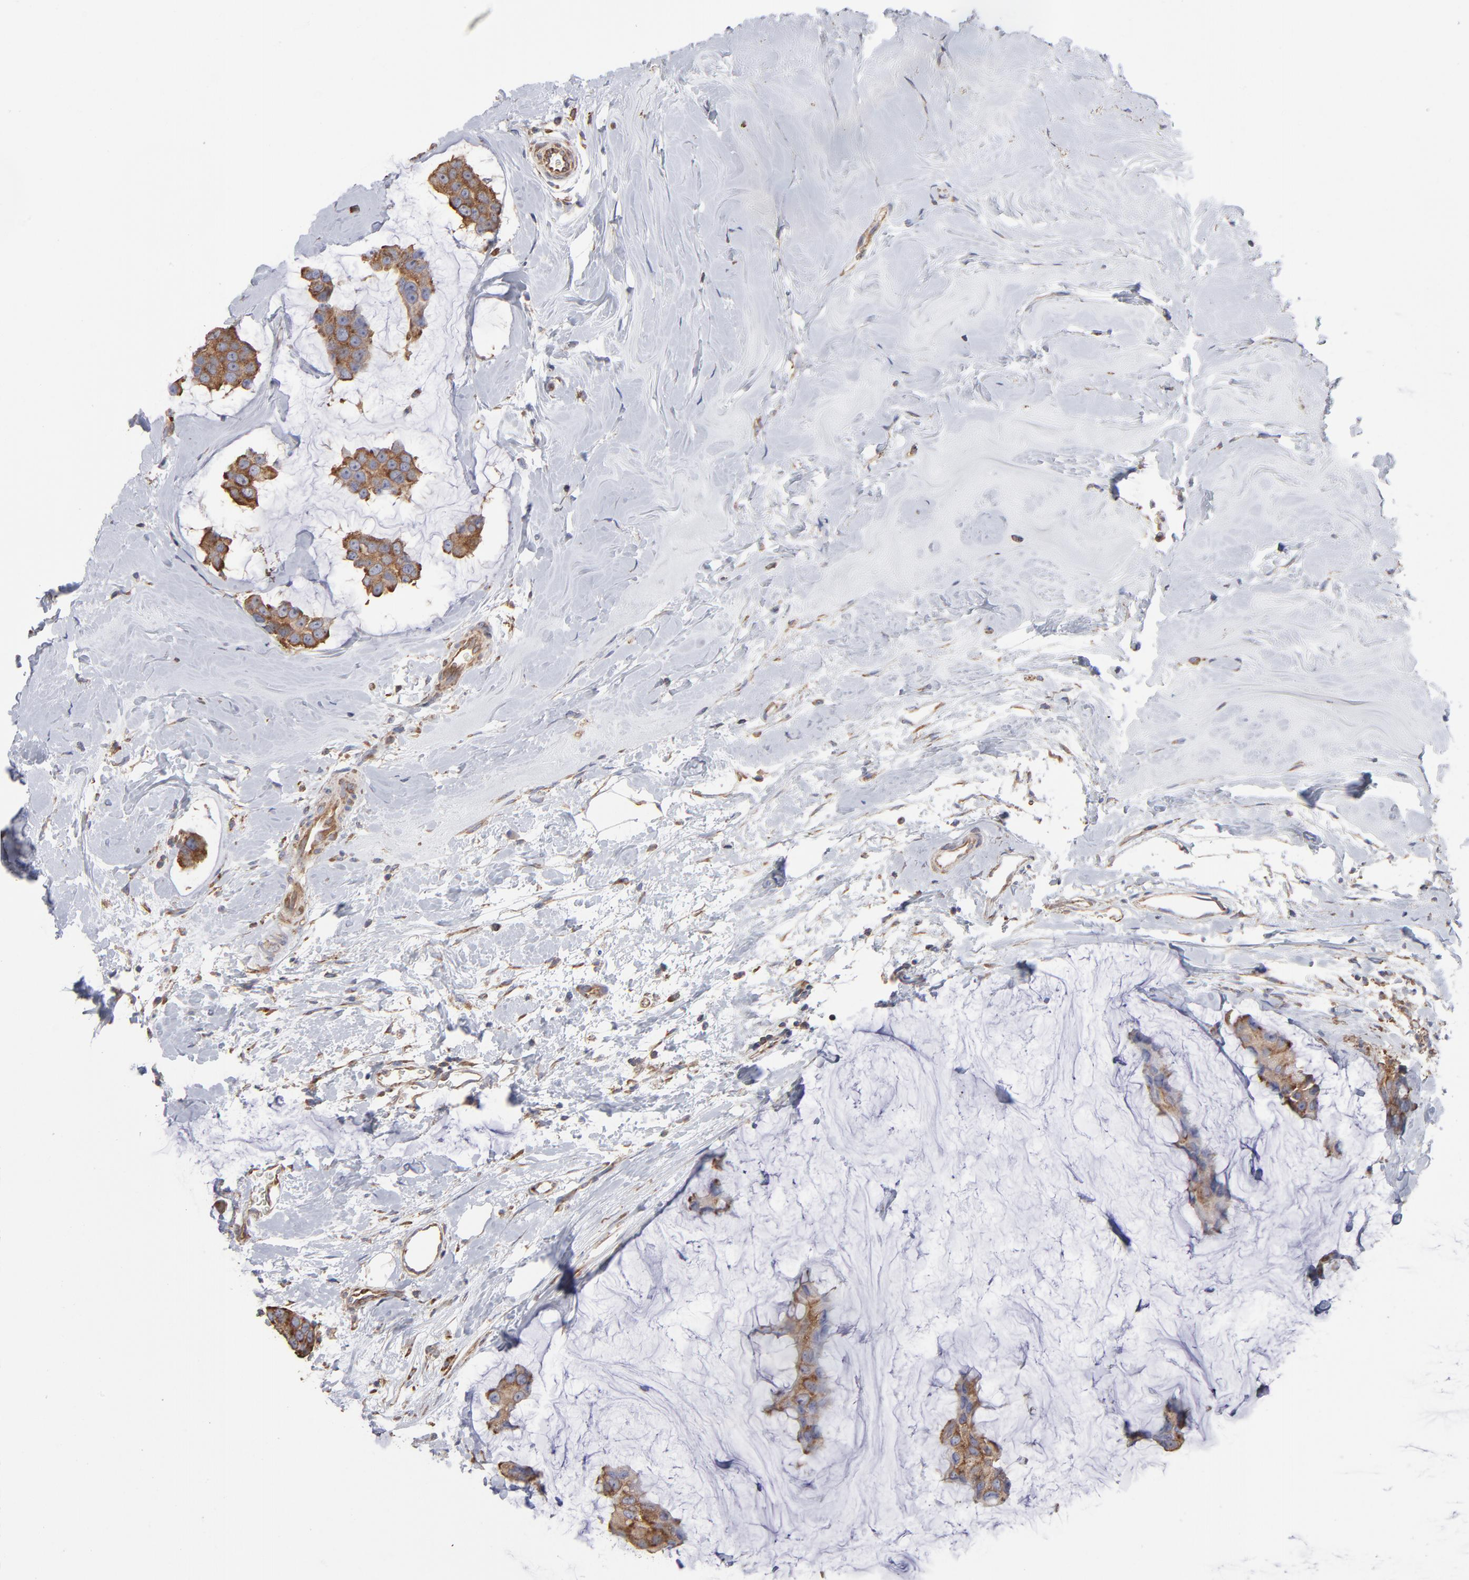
{"staining": {"intensity": "moderate", "quantity": ">75%", "location": "cytoplasmic/membranous"}, "tissue": "breast cancer", "cell_type": "Tumor cells", "image_type": "cancer", "snomed": [{"axis": "morphology", "description": "Normal tissue, NOS"}, {"axis": "morphology", "description": "Duct carcinoma"}, {"axis": "topography", "description": "Breast"}], "caption": "Breast infiltrating ductal carcinoma stained with IHC displays moderate cytoplasmic/membranous expression in about >75% of tumor cells.", "gene": "RPL3", "patient": {"sex": "female", "age": 50}}